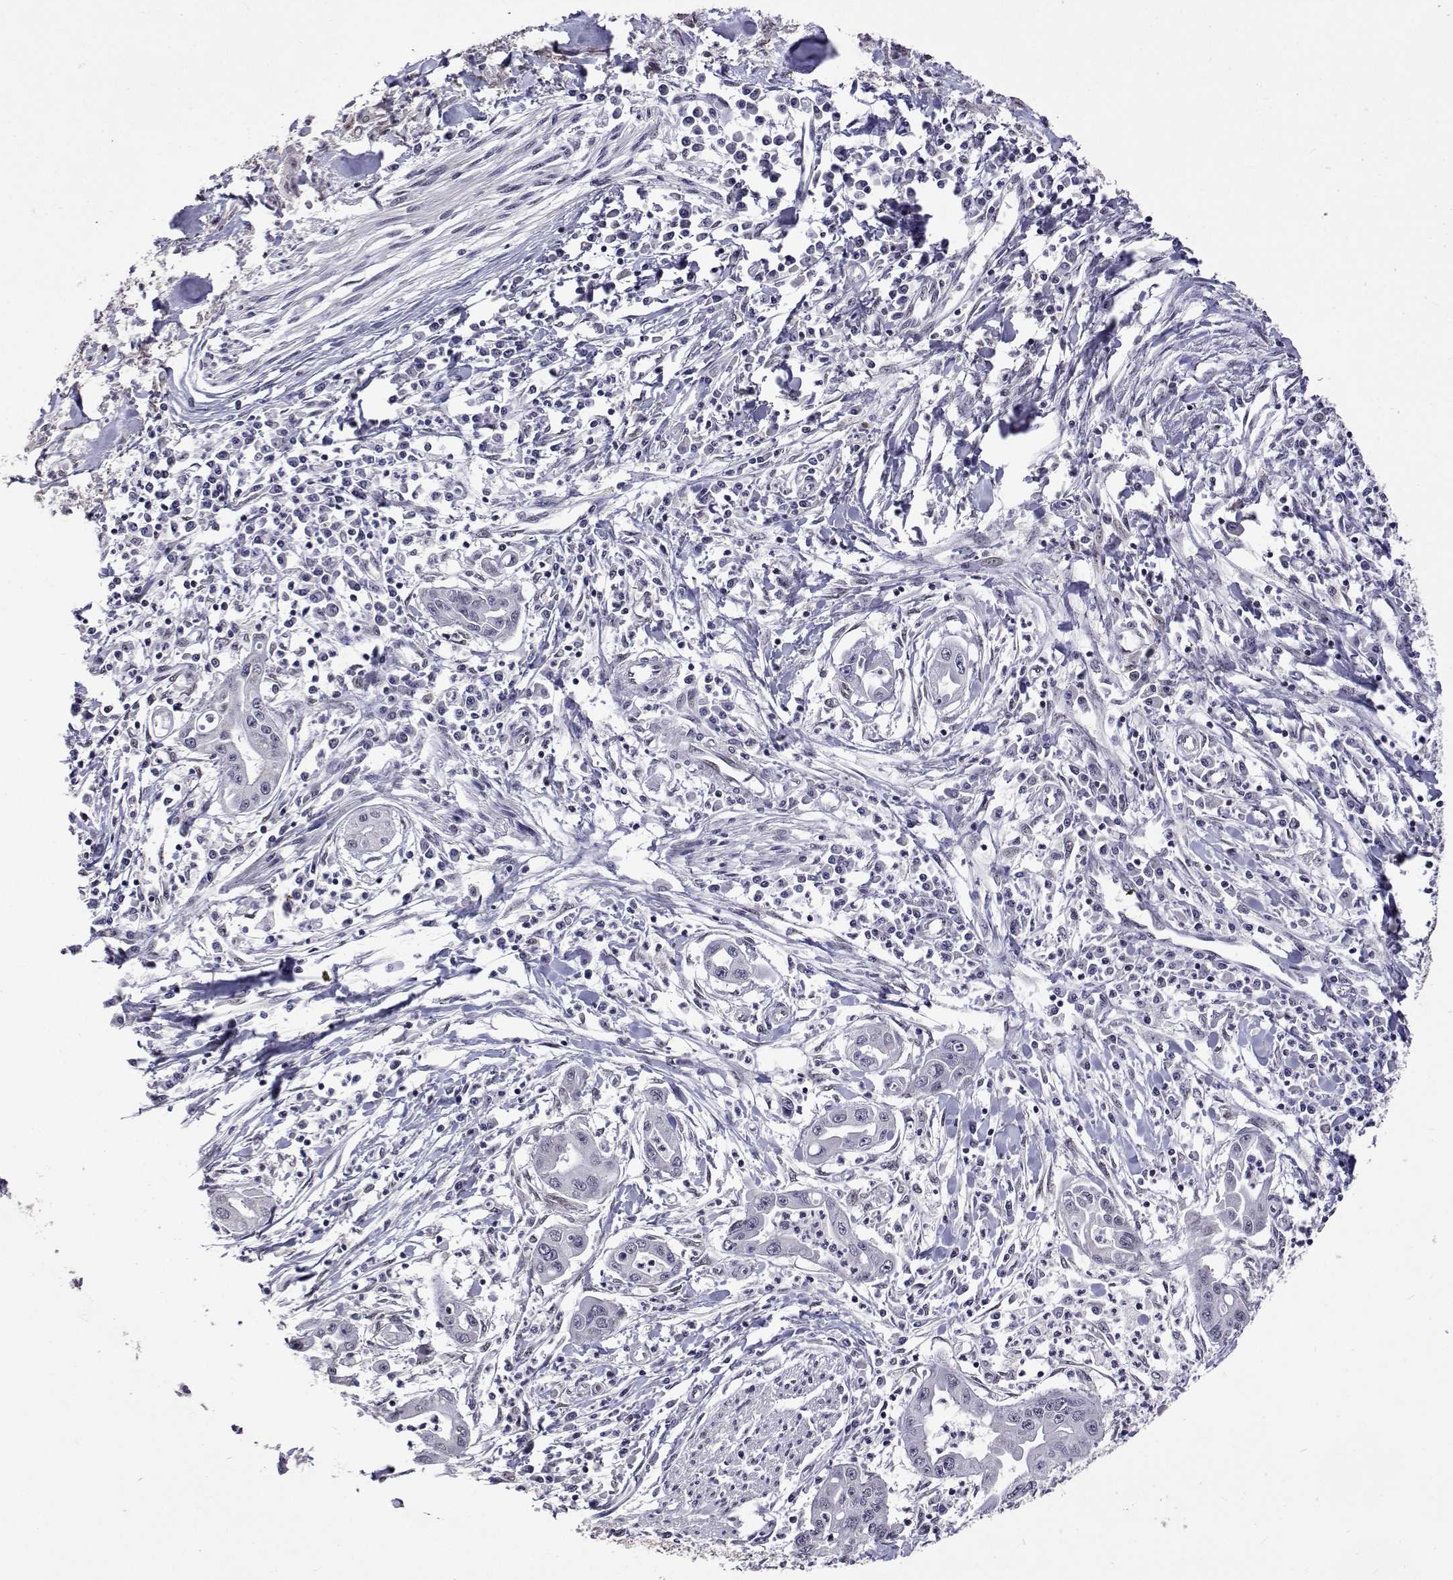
{"staining": {"intensity": "weak", "quantity": "25%-75%", "location": "nuclear"}, "tissue": "pancreatic cancer", "cell_type": "Tumor cells", "image_type": "cancer", "snomed": [{"axis": "morphology", "description": "Adenocarcinoma, NOS"}, {"axis": "topography", "description": "Pancreas"}], "caption": "Immunohistochemistry (IHC) (DAB) staining of human adenocarcinoma (pancreatic) shows weak nuclear protein staining in approximately 25%-75% of tumor cells.", "gene": "HNRNPA0", "patient": {"sex": "male", "age": 72}}